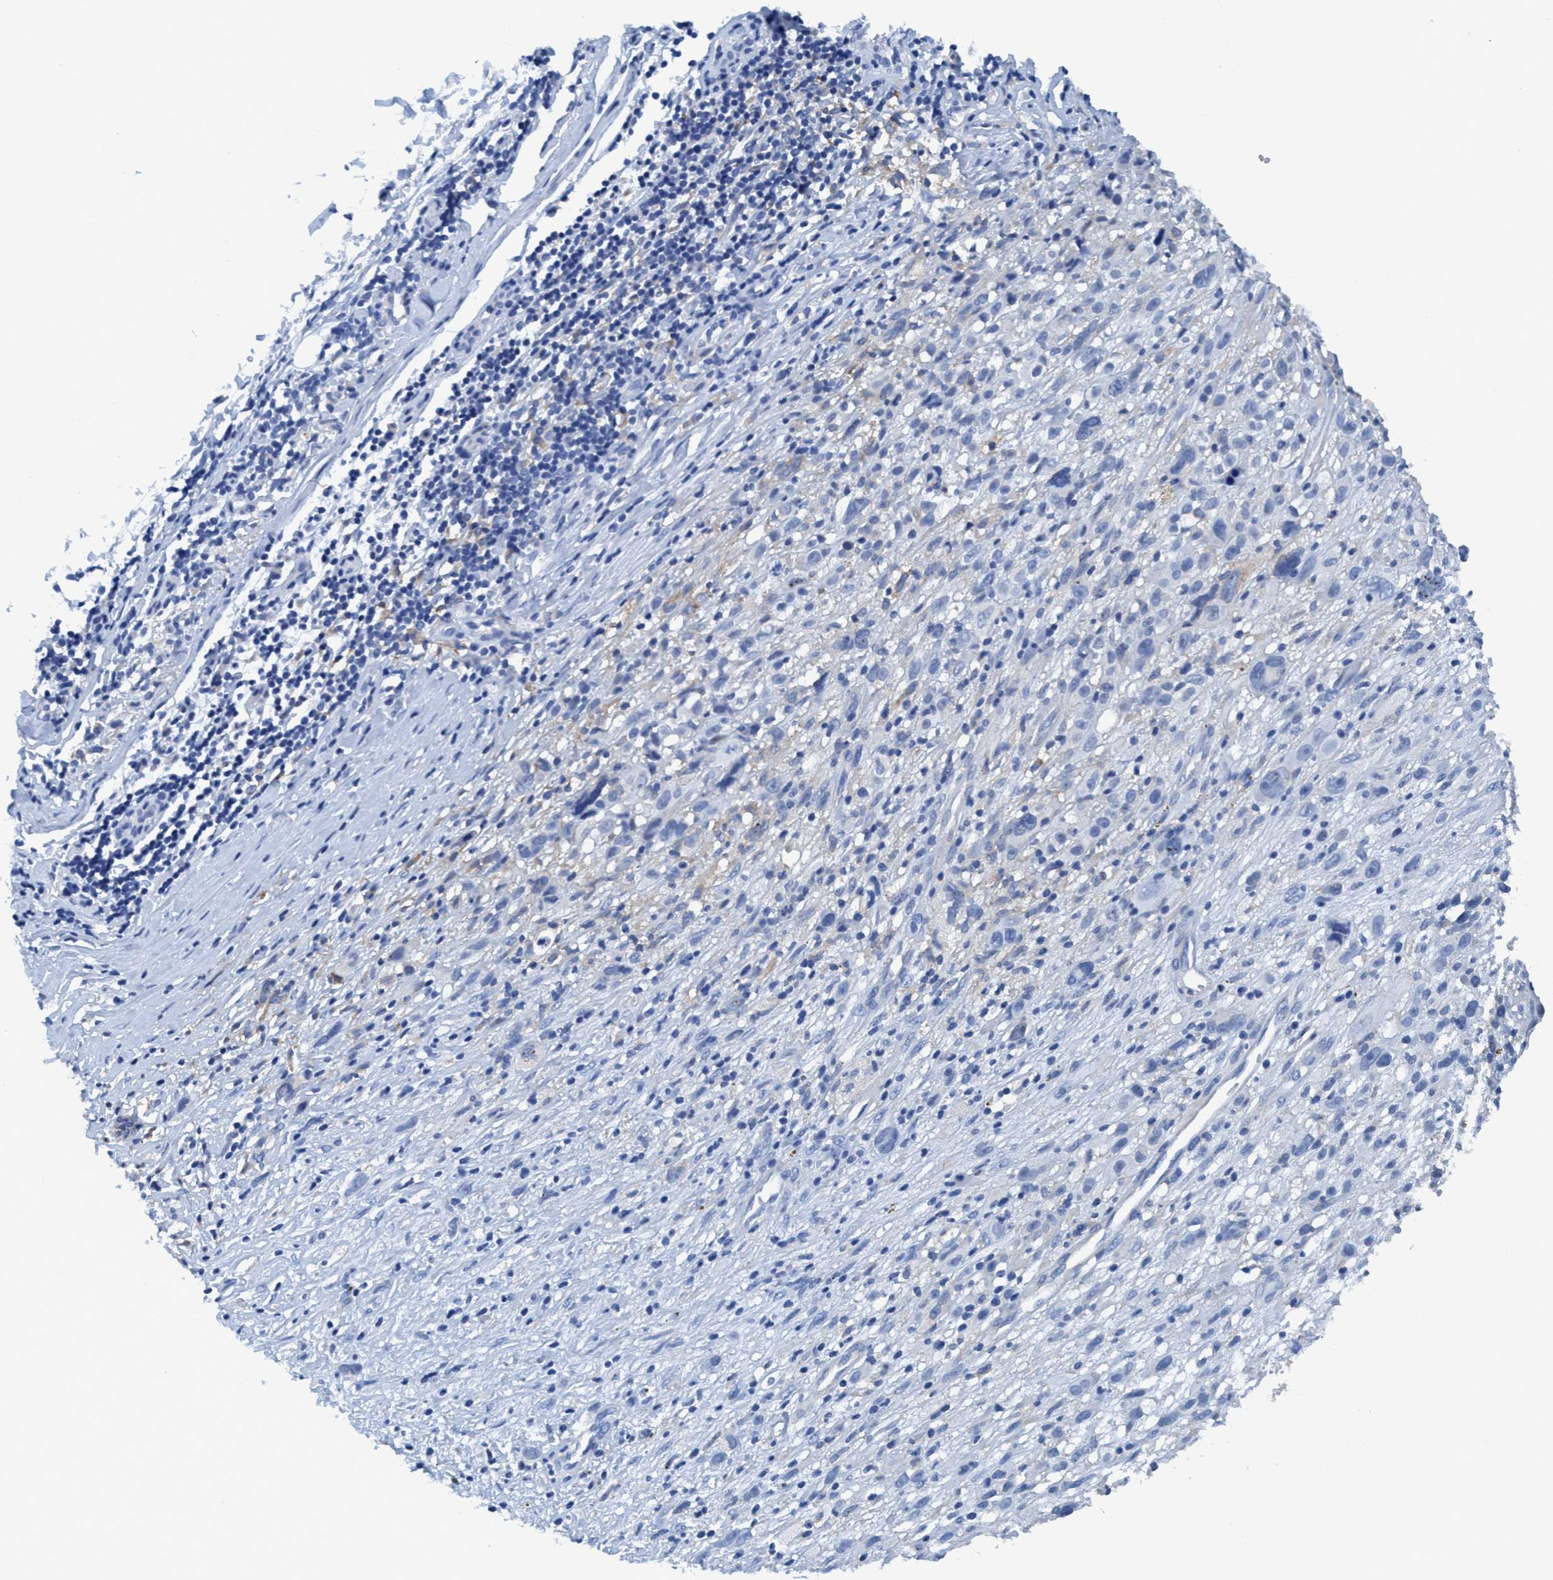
{"staining": {"intensity": "negative", "quantity": "none", "location": "none"}, "tissue": "melanoma", "cell_type": "Tumor cells", "image_type": "cancer", "snomed": [{"axis": "morphology", "description": "Malignant melanoma, NOS"}, {"axis": "topography", "description": "Skin"}], "caption": "Tumor cells are negative for brown protein staining in malignant melanoma.", "gene": "DNAI1", "patient": {"sex": "female", "age": 55}}